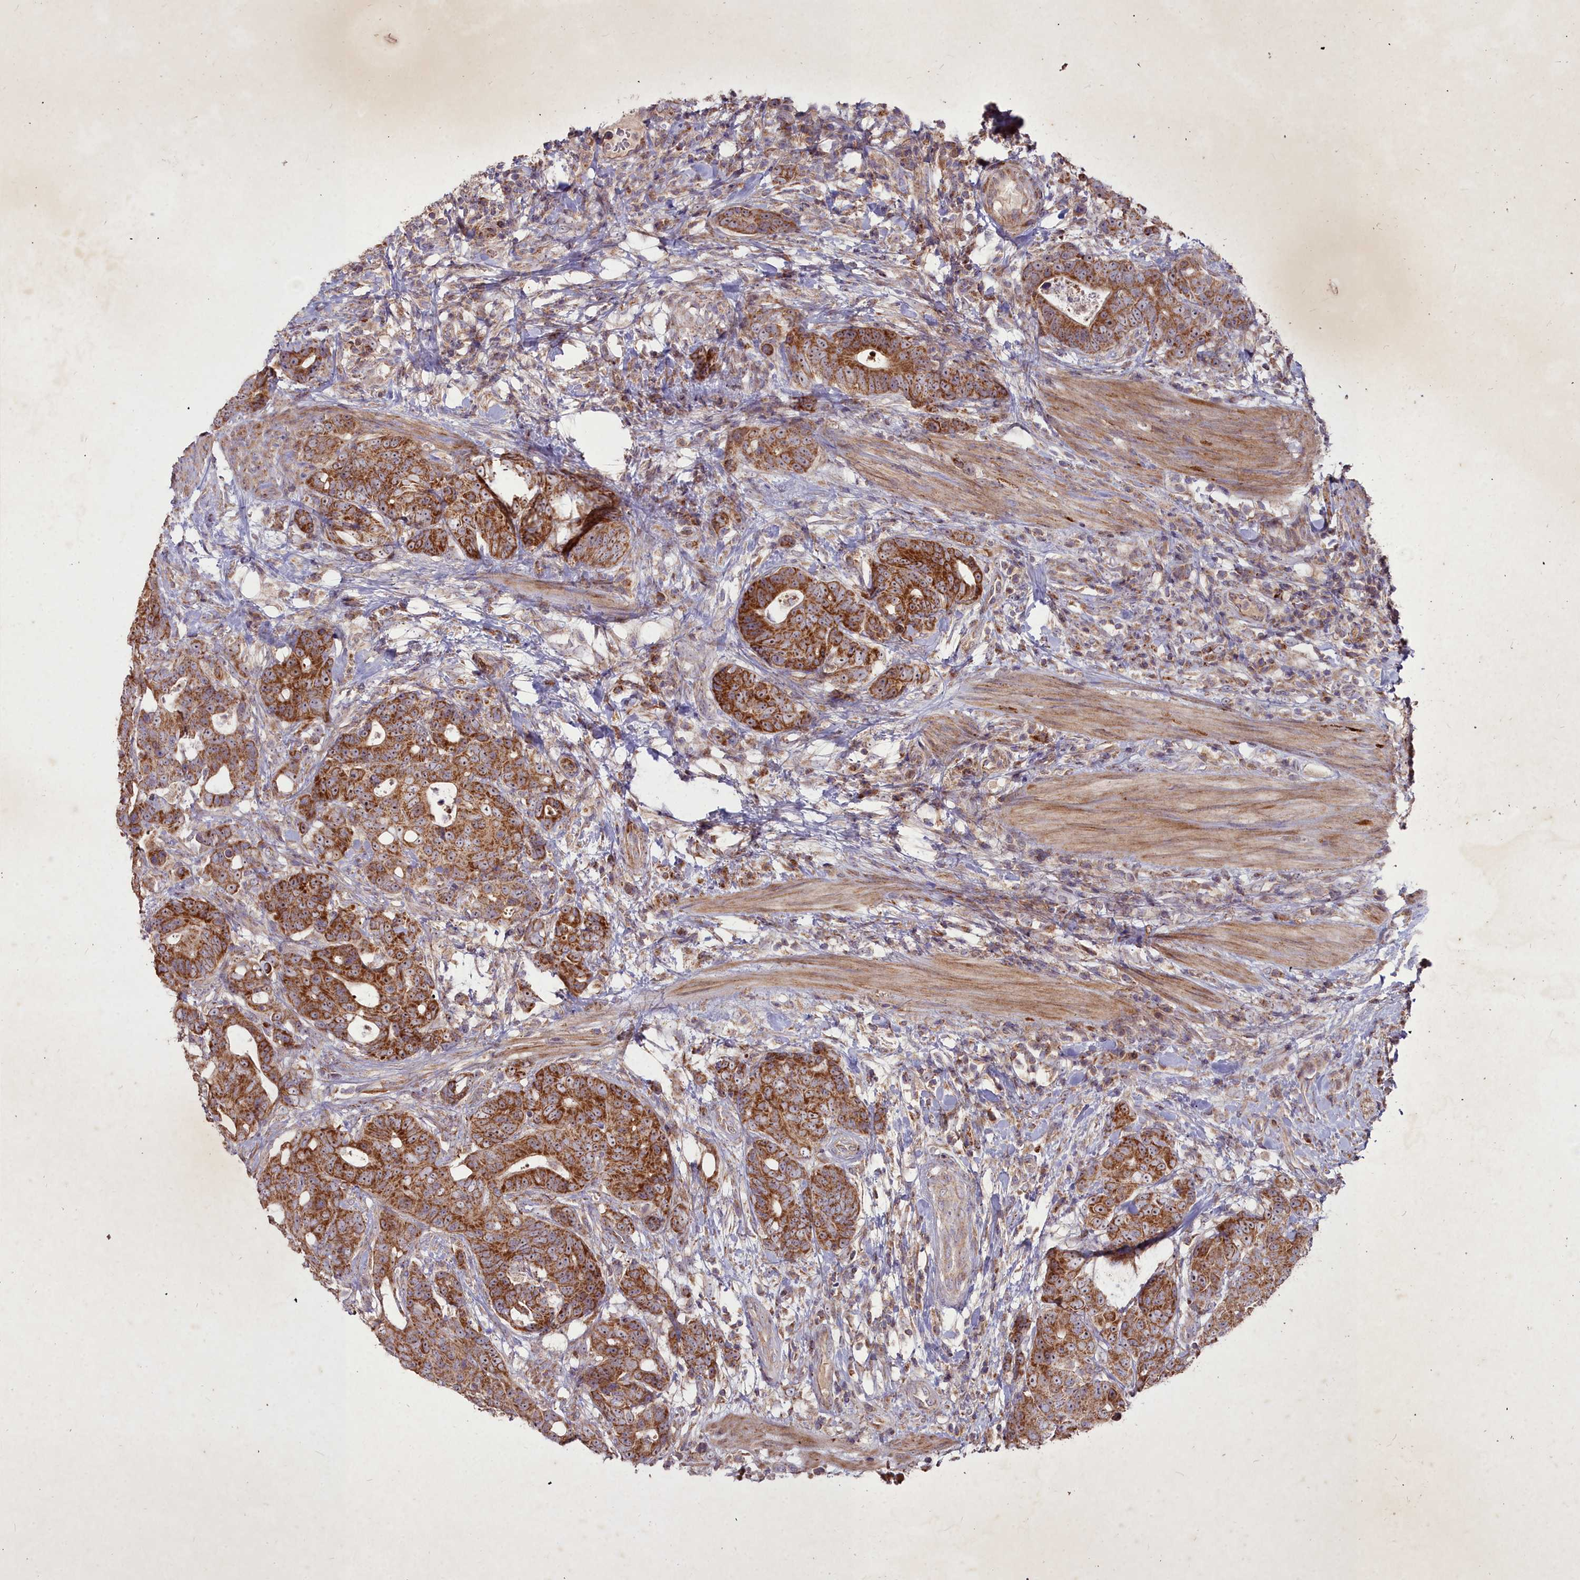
{"staining": {"intensity": "strong", "quantity": ">75%", "location": "cytoplasmic/membranous,nuclear"}, "tissue": "colorectal cancer", "cell_type": "Tumor cells", "image_type": "cancer", "snomed": [{"axis": "morphology", "description": "Adenocarcinoma, NOS"}, {"axis": "topography", "description": "Colon"}], "caption": "This micrograph reveals immunohistochemistry staining of human adenocarcinoma (colorectal), with high strong cytoplasmic/membranous and nuclear expression in approximately >75% of tumor cells.", "gene": "COX11", "patient": {"sex": "female", "age": 82}}